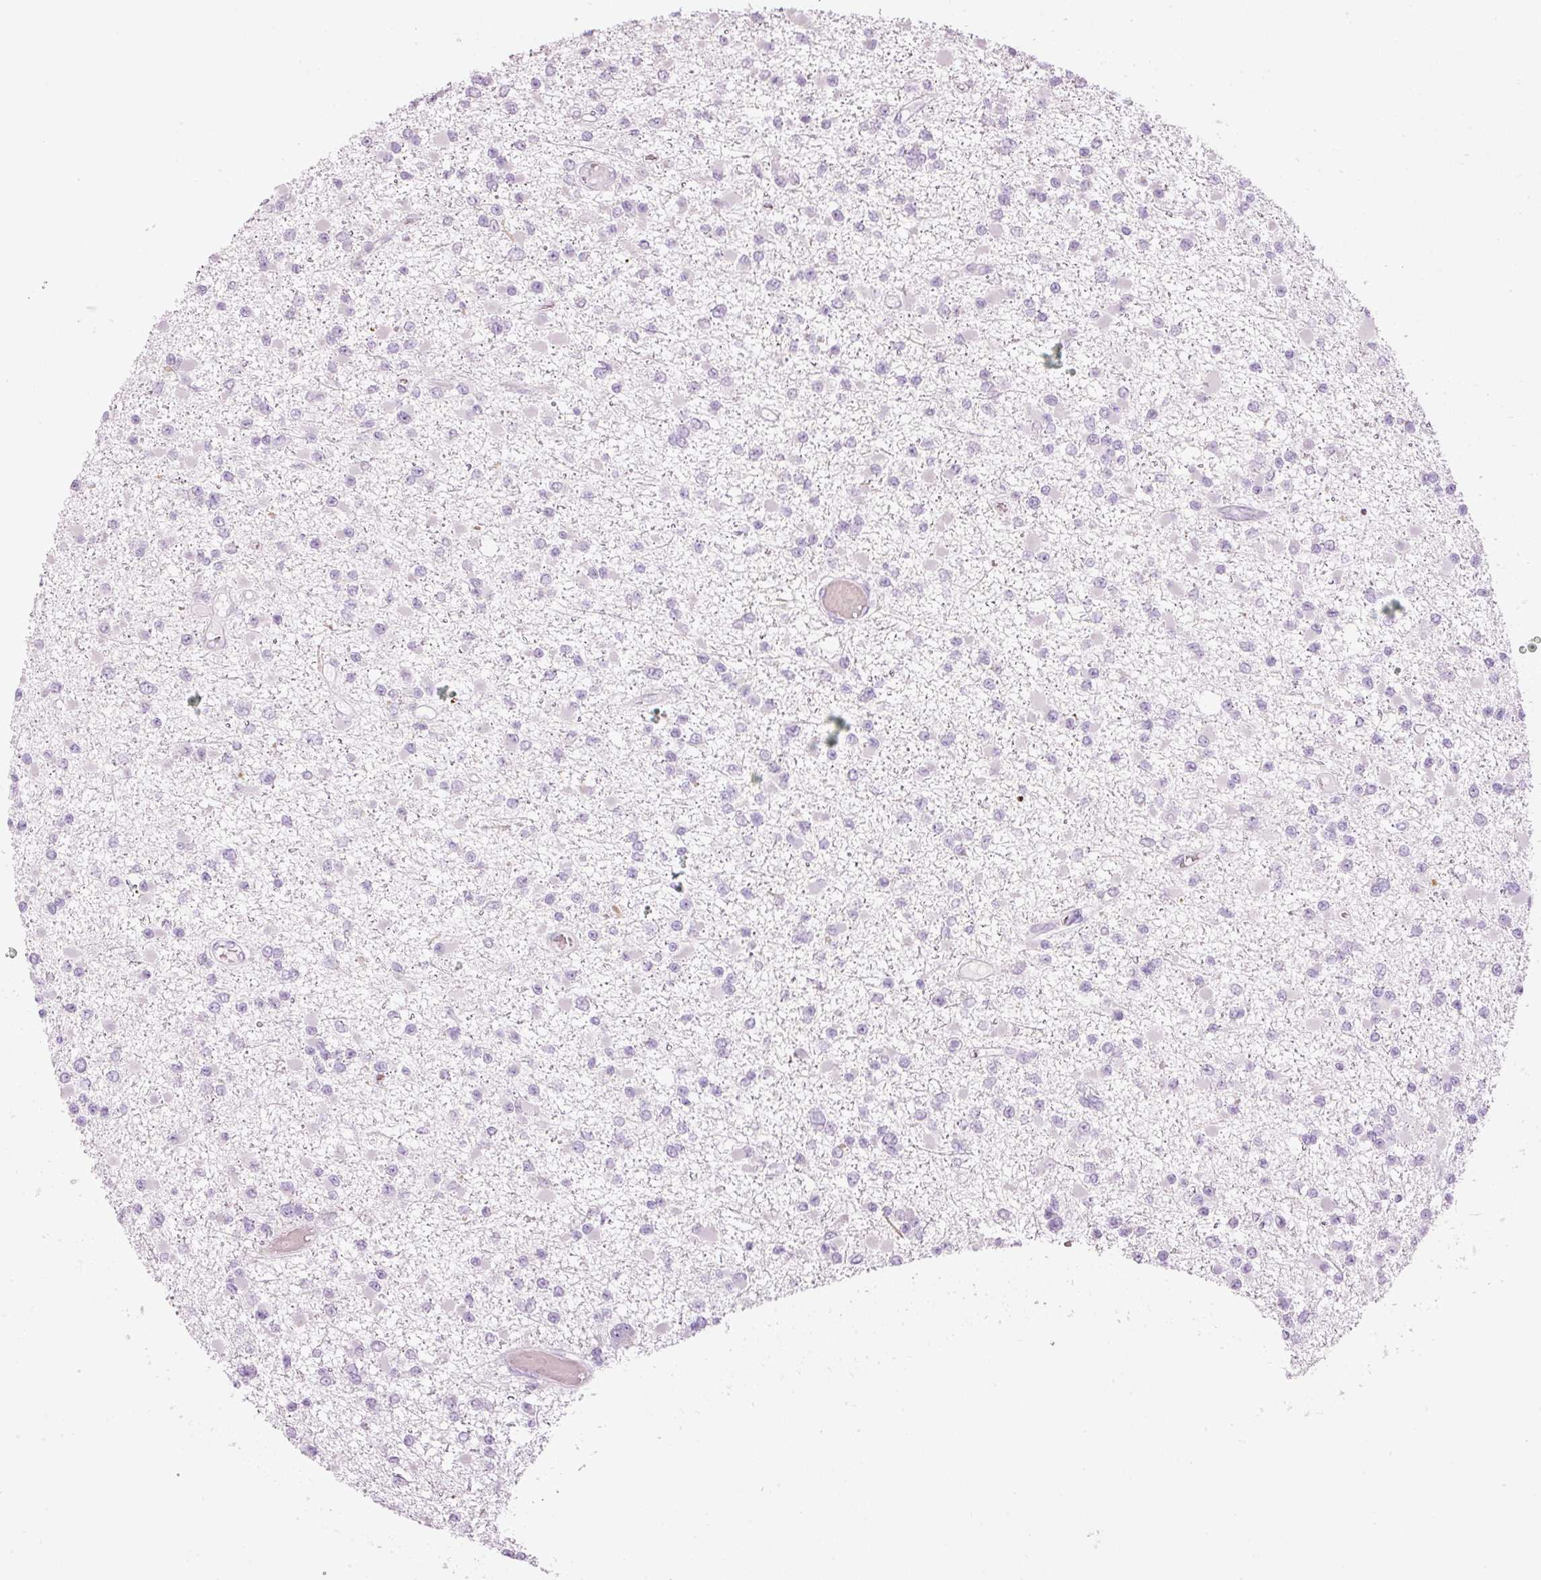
{"staining": {"intensity": "negative", "quantity": "none", "location": "none"}, "tissue": "glioma", "cell_type": "Tumor cells", "image_type": "cancer", "snomed": [{"axis": "morphology", "description": "Glioma, malignant, Low grade"}, {"axis": "topography", "description": "Brain"}], "caption": "Tumor cells show no significant staining in glioma.", "gene": "CARD16", "patient": {"sex": "female", "age": 22}}